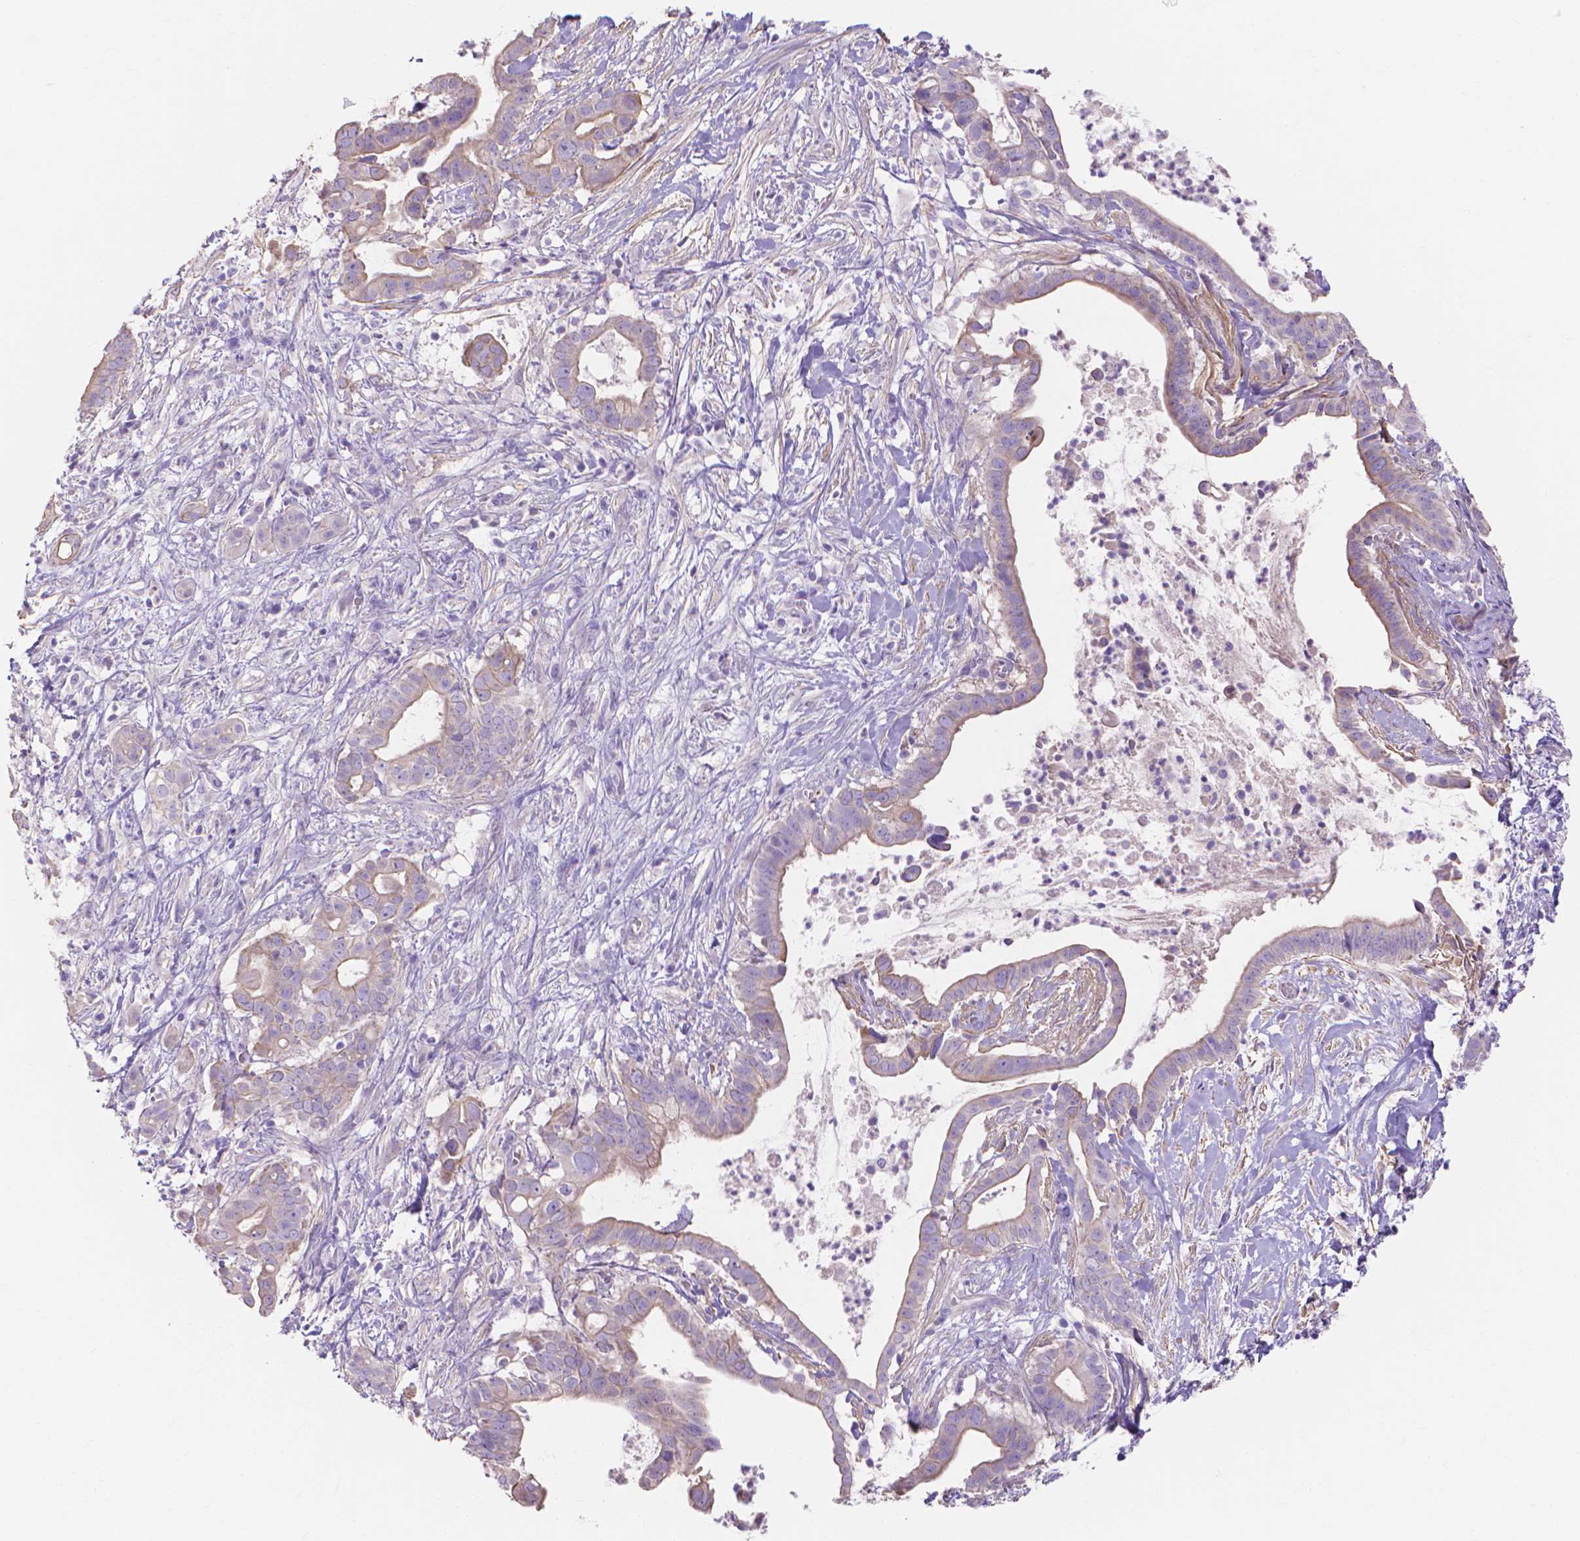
{"staining": {"intensity": "weak", "quantity": "<25%", "location": "cytoplasmic/membranous"}, "tissue": "pancreatic cancer", "cell_type": "Tumor cells", "image_type": "cancer", "snomed": [{"axis": "morphology", "description": "Adenocarcinoma, NOS"}, {"axis": "topography", "description": "Pancreas"}], "caption": "IHC photomicrograph of human adenocarcinoma (pancreatic) stained for a protein (brown), which exhibits no staining in tumor cells. (Immunohistochemistry (ihc), brightfield microscopy, high magnification).", "gene": "MBLAC1", "patient": {"sex": "male", "age": 61}}